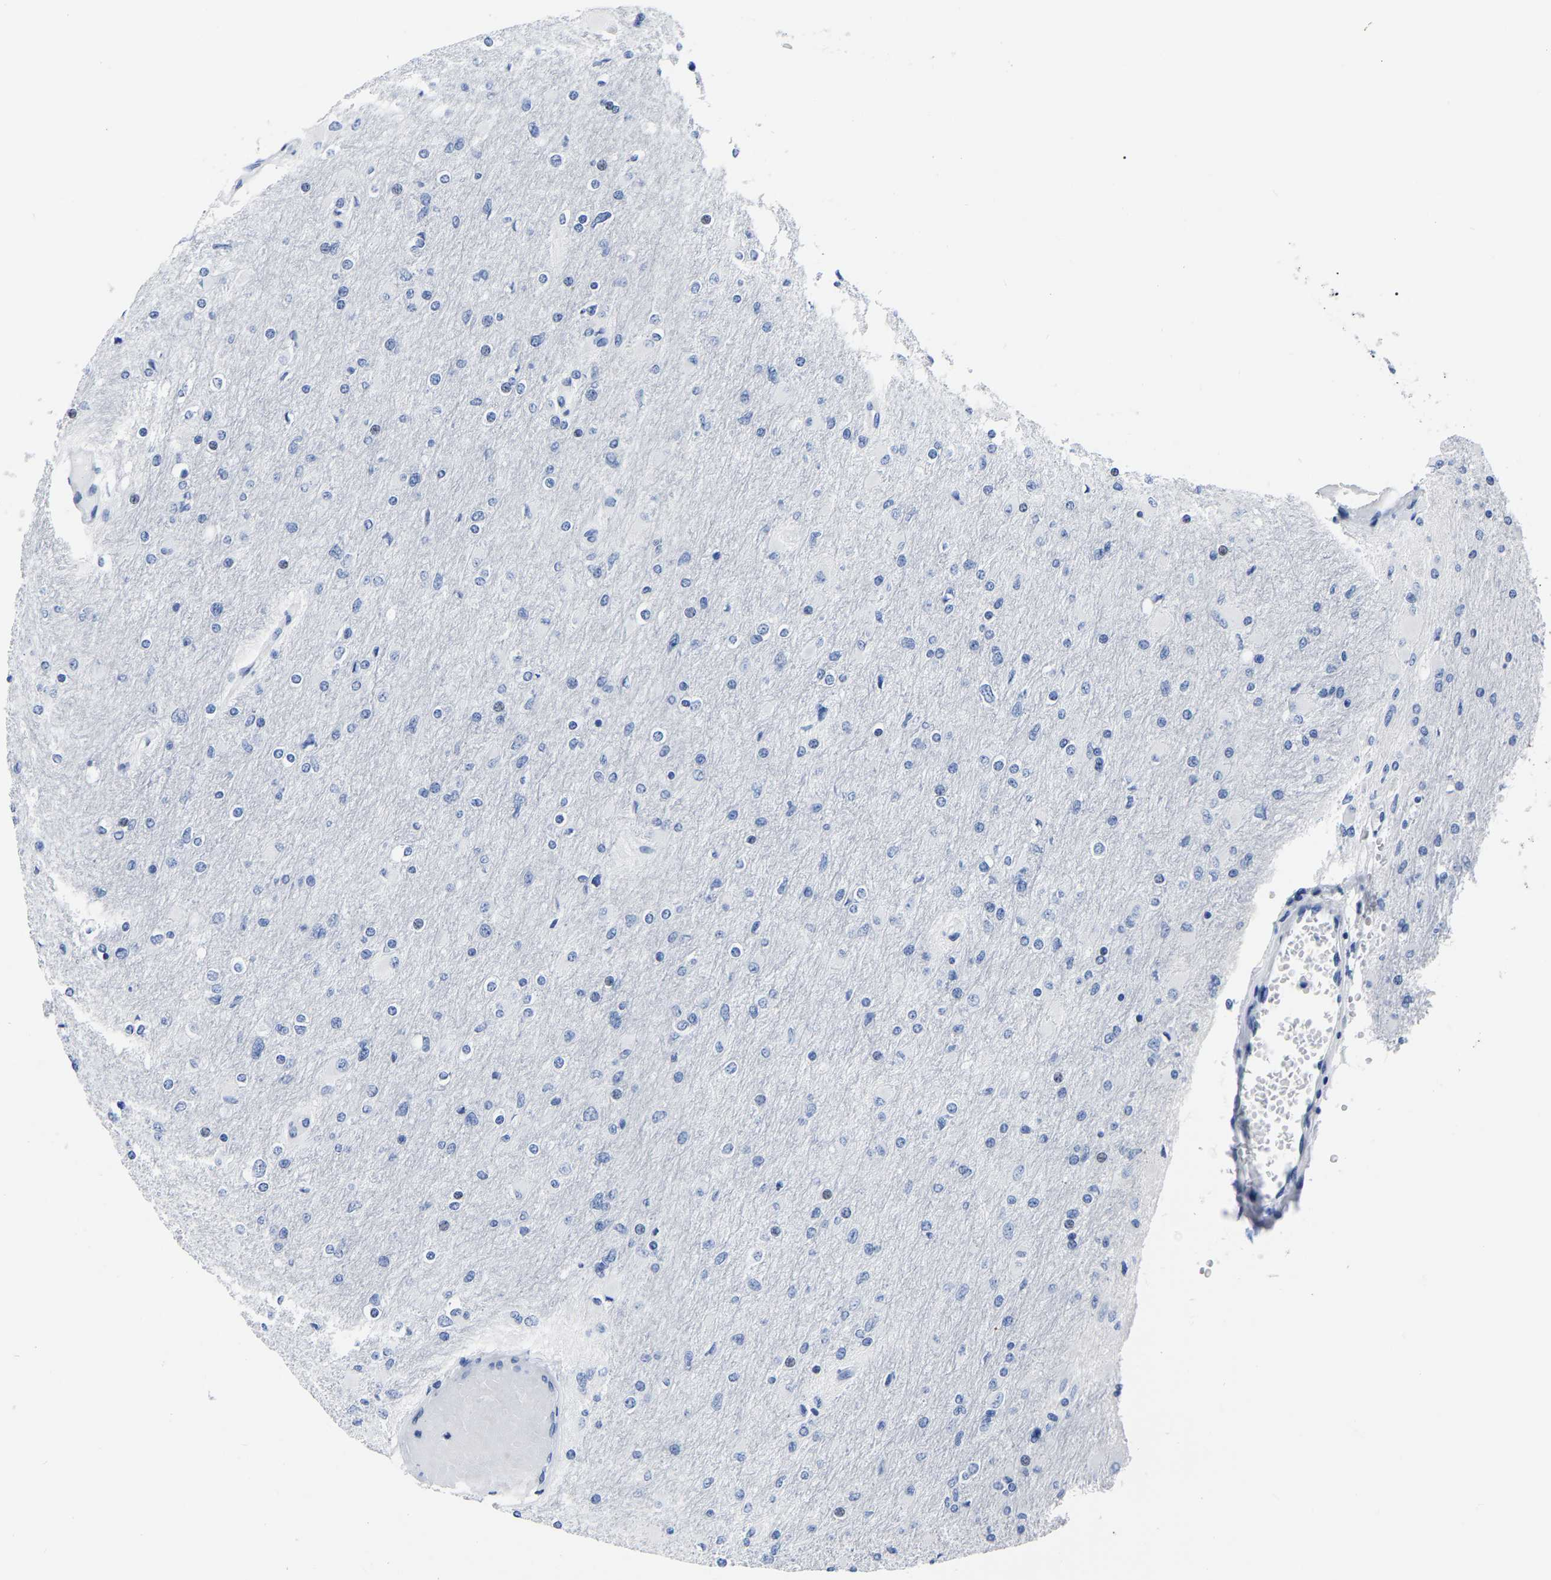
{"staining": {"intensity": "negative", "quantity": "none", "location": "none"}, "tissue": "glioma", "cell_type": "Tumor cells", "image_type": "cancer", "snomed": [{"axis": "morphology", "description": "Glioma, malignant, High grade"}, {"axis": "topography", "description": "Cerebral cortex"}], "caption": "IHC photomicrograph of human glioma stained for a protein (brown), which demonstrates no expression in tumor cells.", "gene": "IMPG2", "patient": {"sex": "female", "age": 36}}